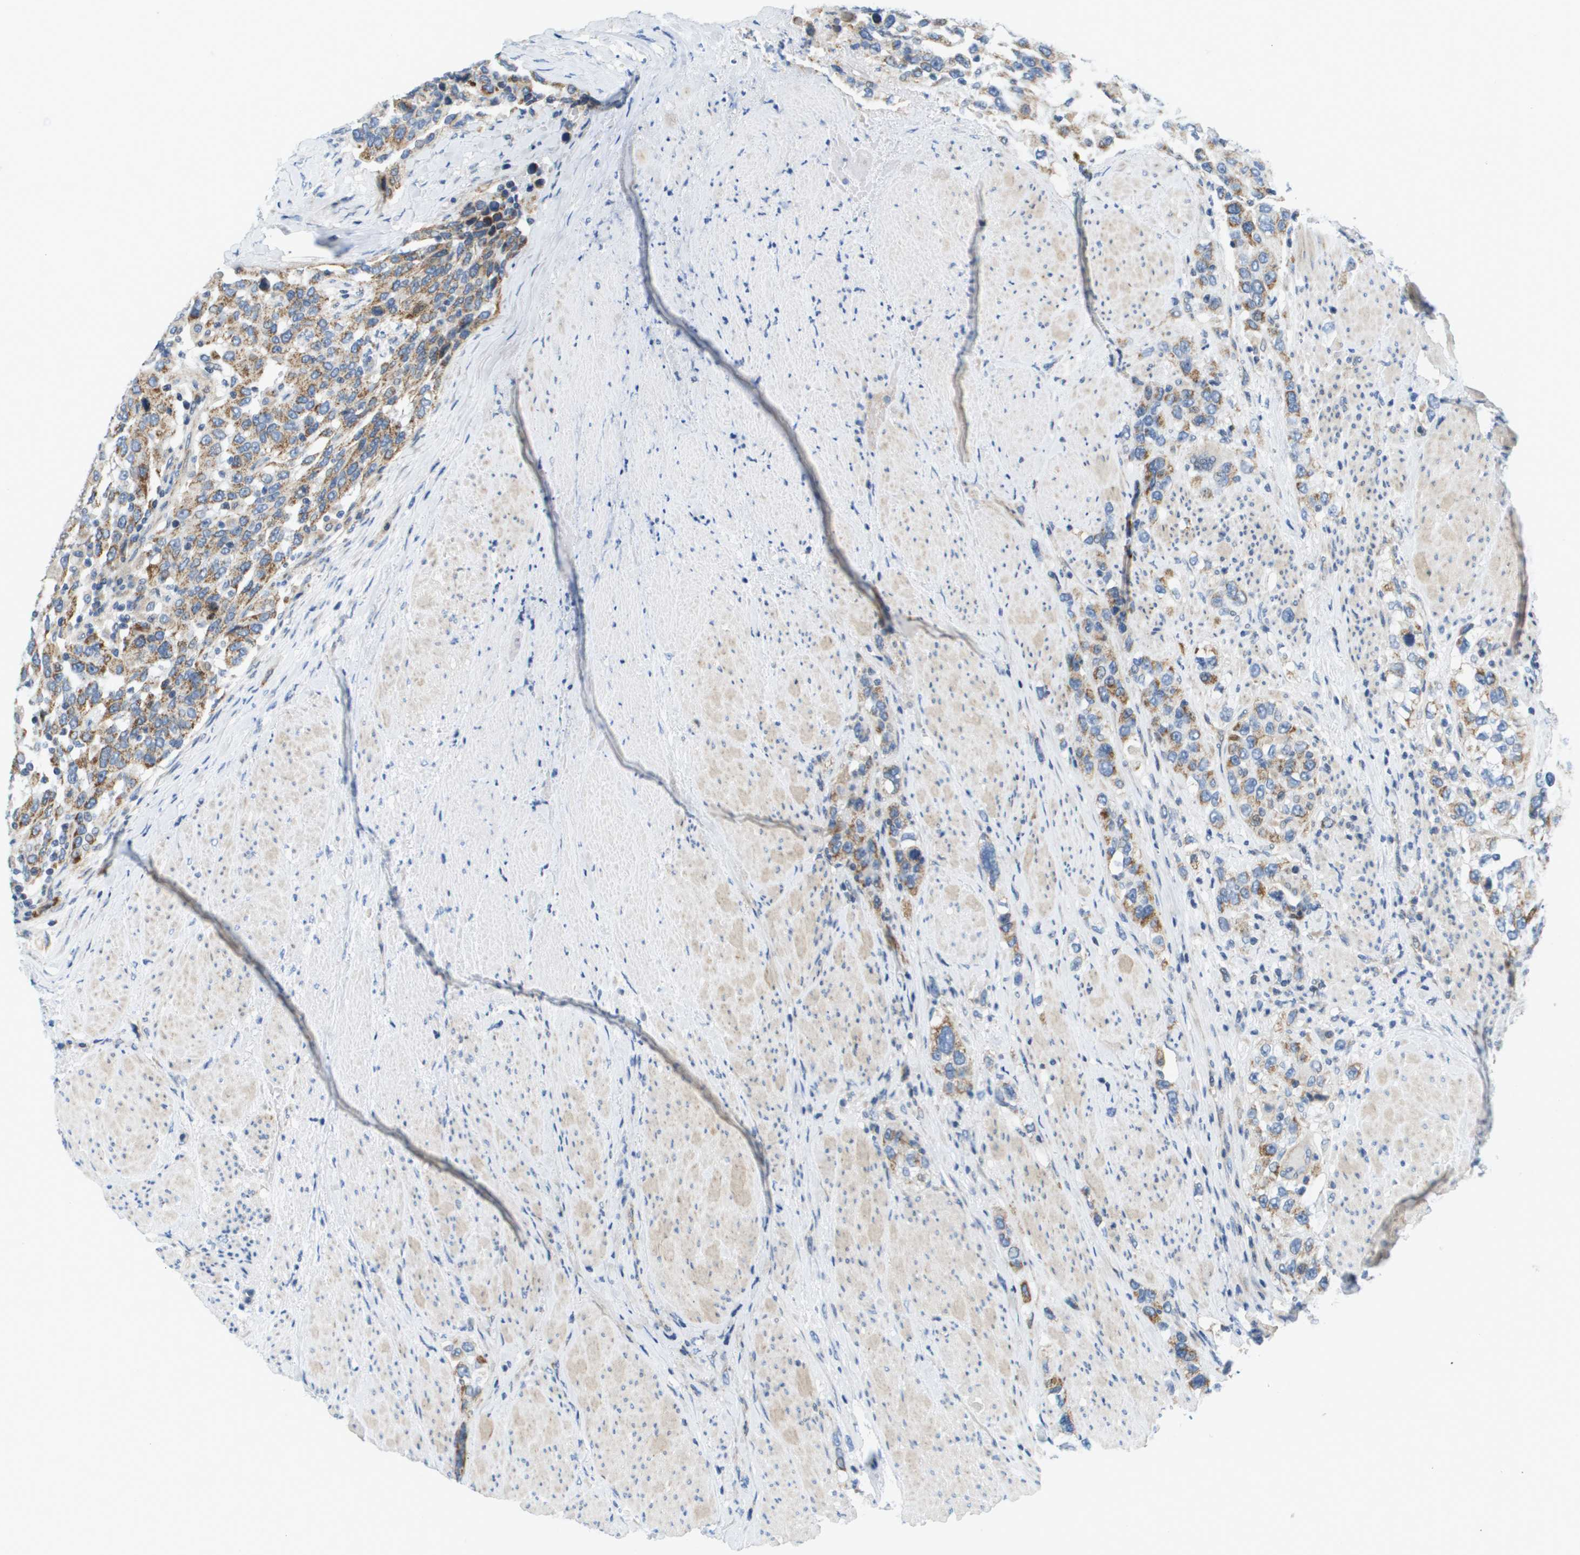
{"staining": {"intensity": "moderate", "quantity": ">75%", "location": "cytoplasmic/membranous"}, "tissue": "urothelial cancer", "cell_type": "Tumor cells", "image_type": "cancer", "snomed": [{"axis": "morphology", "description": "Urothelial carcinoma, High grade"}, {"axis": "topography", "description": "Urinary bladder"}], "caption": "Immunohistochemical staining of urothelial carcinoma (high-grade) shows medium levels of moderate cytoplasmic/membranous protein staining in about >75% of tumor cells.", "gene": "KRT23", "patient": {"sex": "female", "age": 80}}